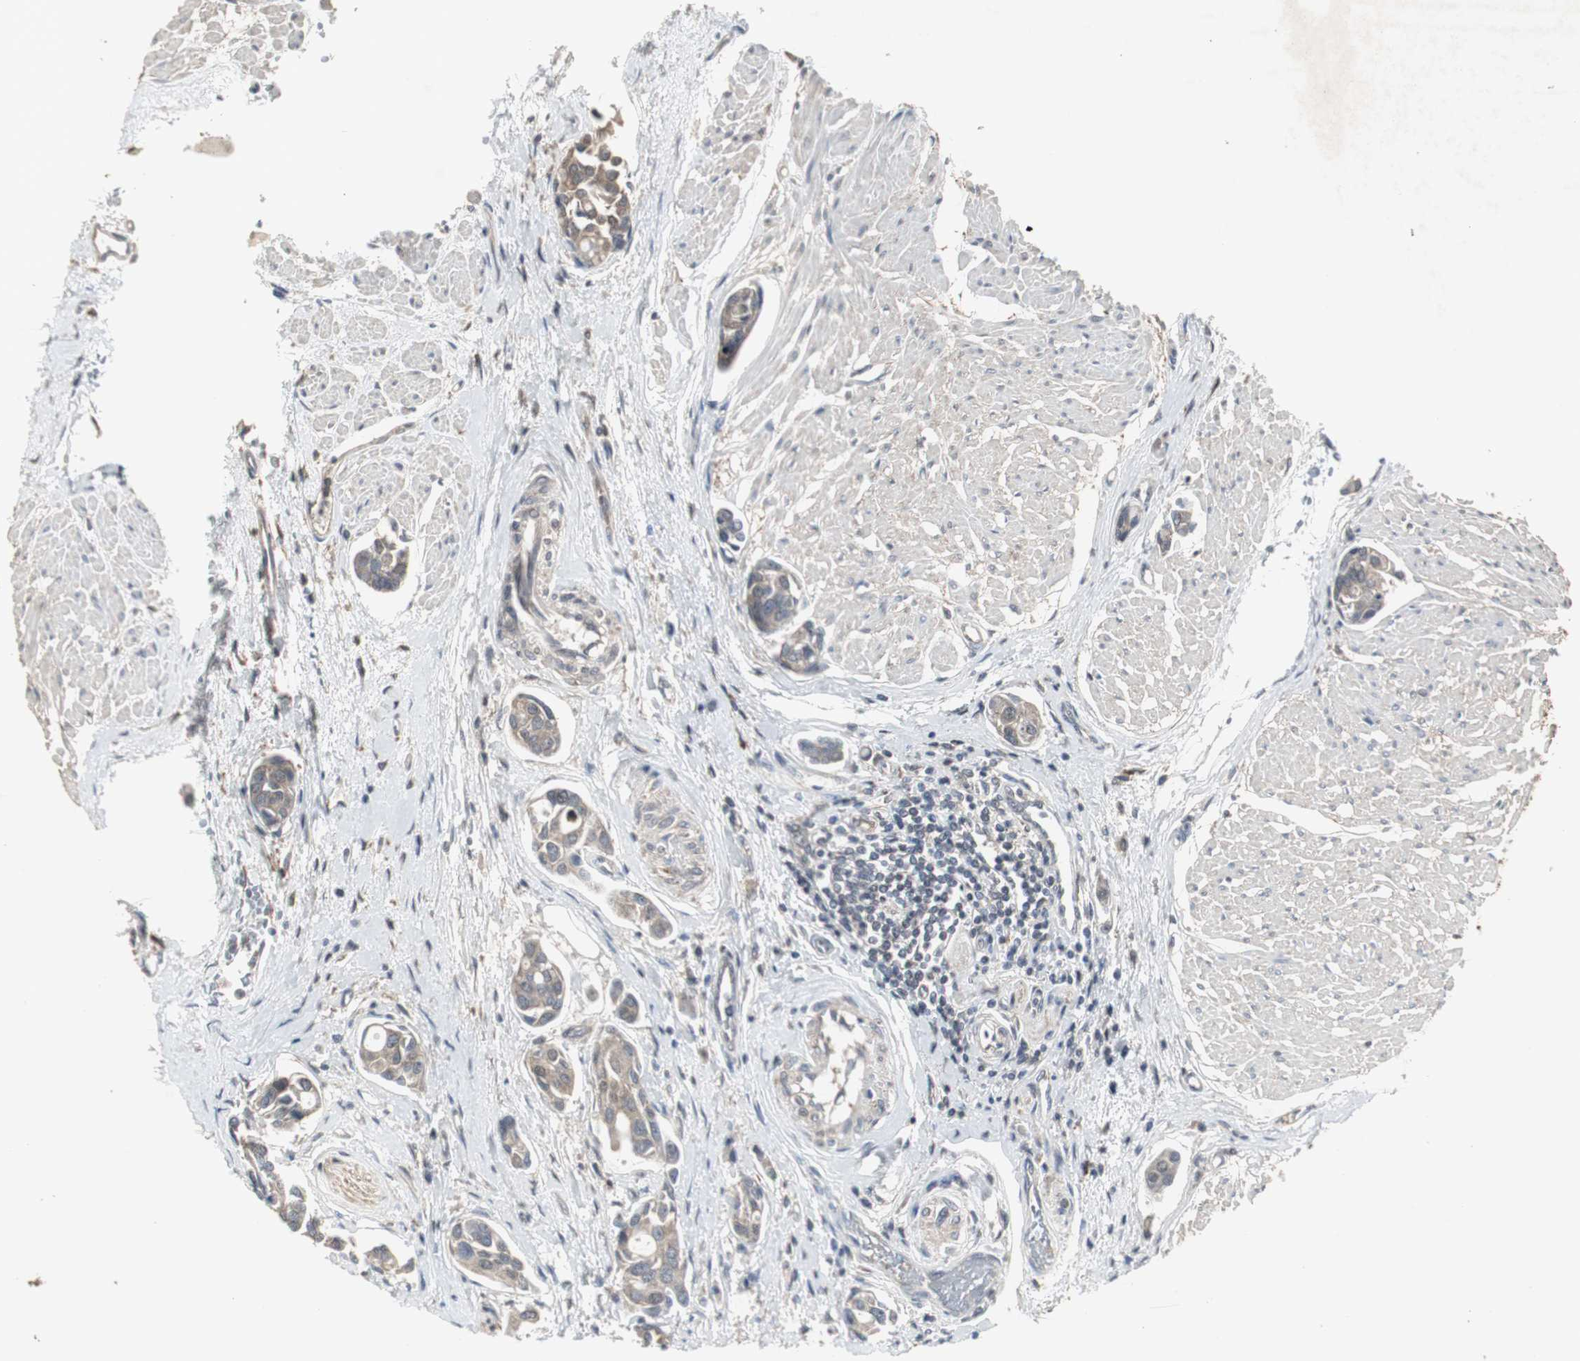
{"staining": {"intensity": "weak", "quantity": "25%-75%", "location": "cytoplasmic/membranous"}, "tissue": "urothelial cancer", "cell_type": "Tumor cells", "image_type": "cancer", "snomed": [{"axis": "morphology", "description": "Urothelial carcinoma, High grade"}, {"axis": "topography", "description": "Urinary bladder"}], "caption": "Human urothelial cancer stained with a protein marker demonstrates weak staining in tumor cells.", "gene": "HPRT1", "patient": {"sex": "male", "age": 78}}